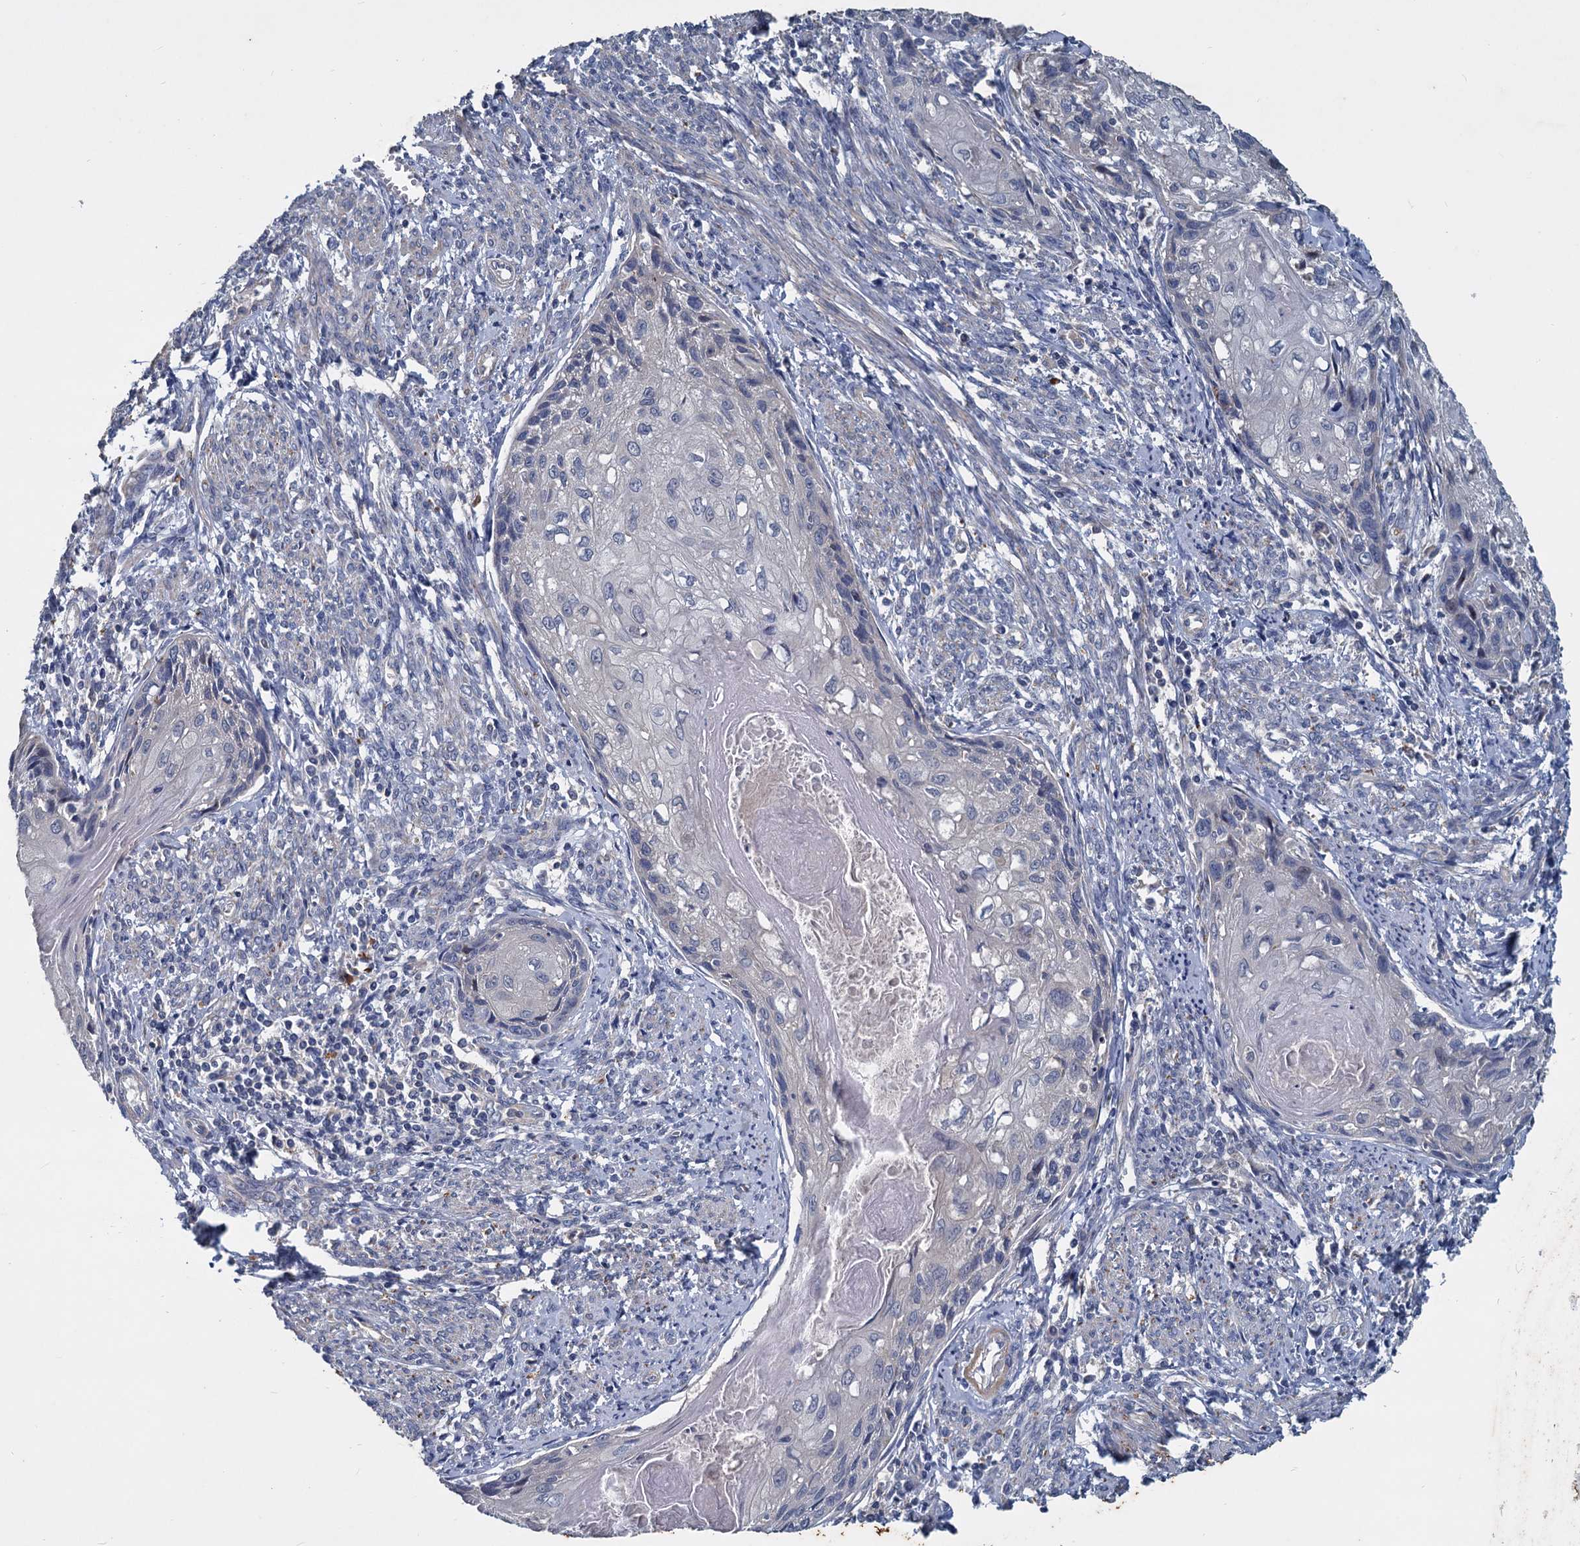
{"staining": {"intensity": "negative", "quantity": "none", "location": "none"}, "tissue": "cervical cancer", "cell_type": "Tumor cells", "image_type": "cancer", "snomed": [{"axis": "morphology", "description": "Squamous cell carcinoma, NOS"}, {"axis": "topography", "description": "Cervix"}], "caption": "This is an IHC photomicrograph of cervical cancer. There is no expression in tumor cells.", "gene": "SLC2A7", "patient": {"sex": "female", "age": 67}}